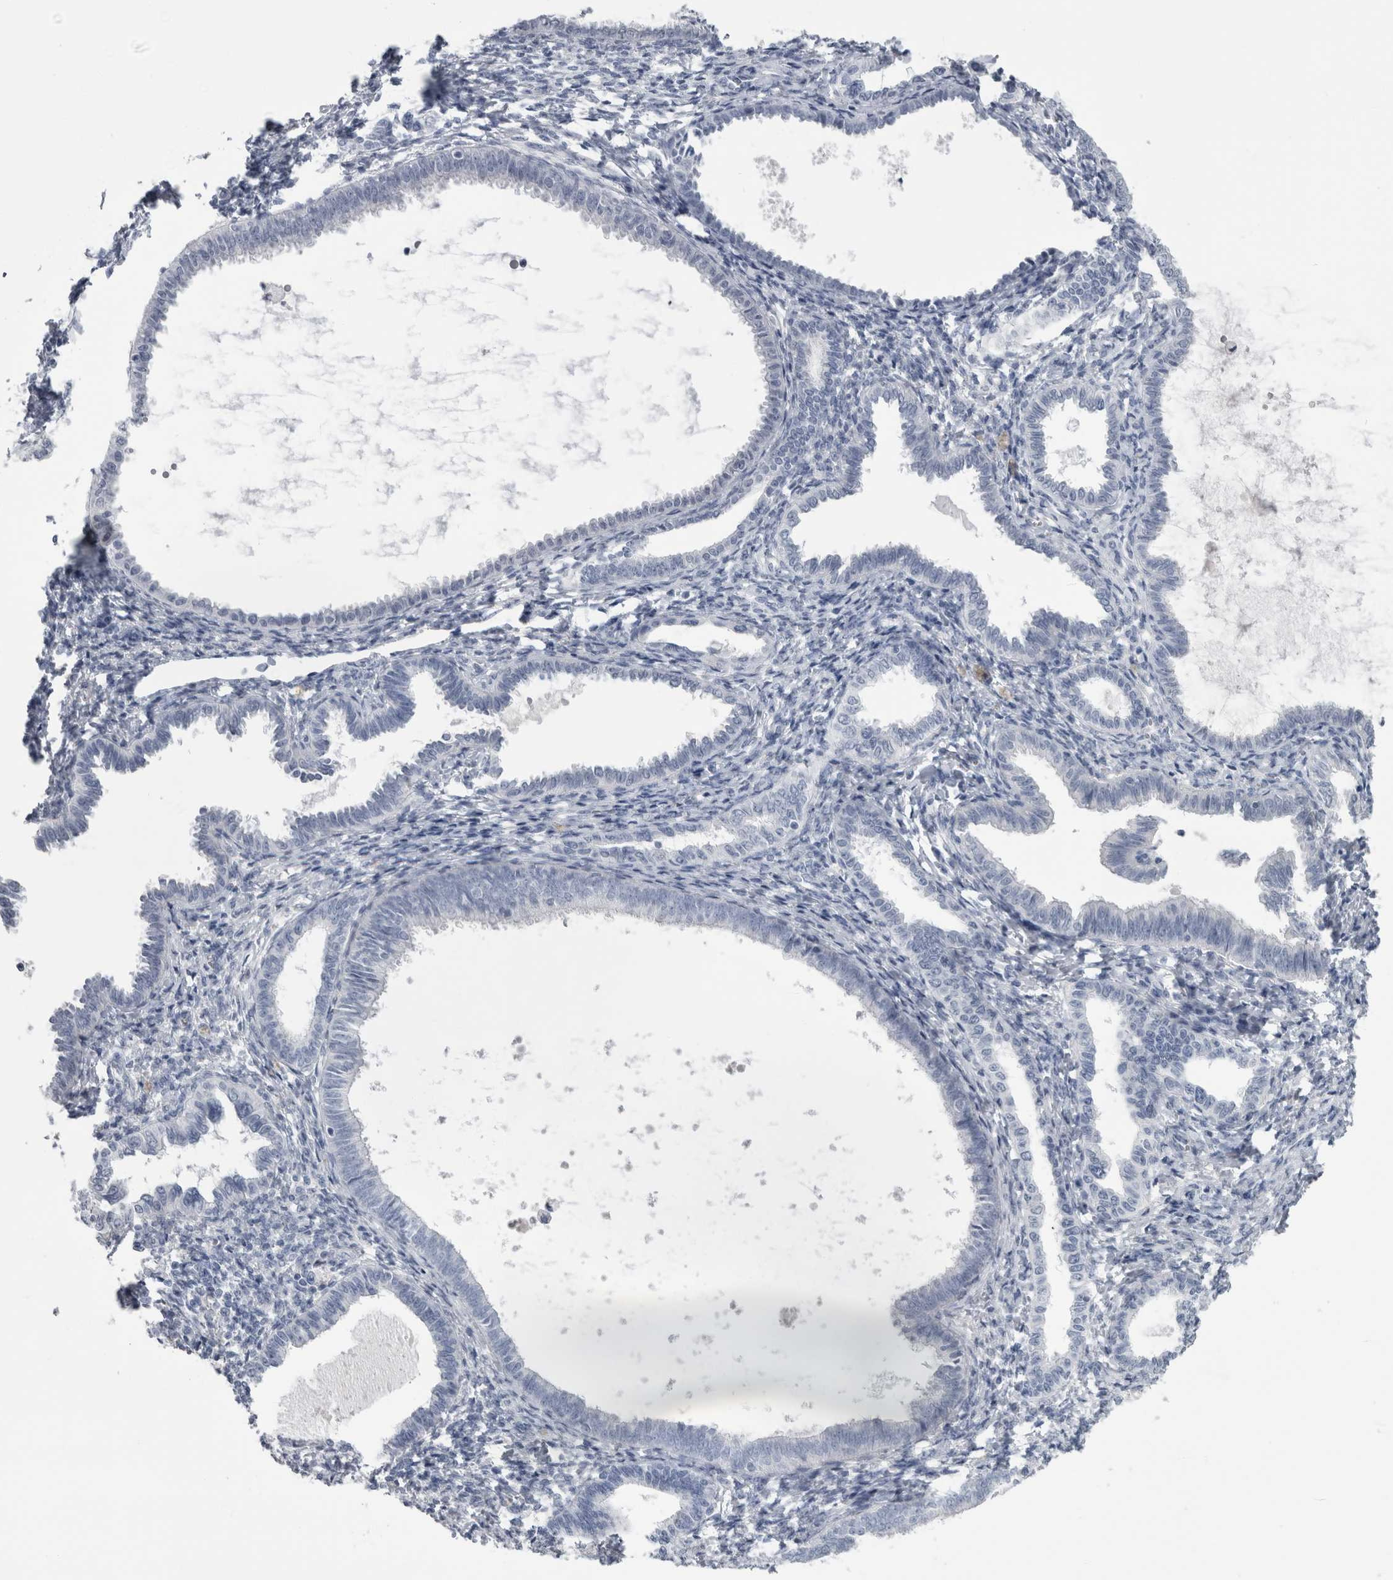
{"staining": {"intensity": "negative", "quantity": "none", "location": "none"}, "tissue": "endometrium", "cell_type": "Cells in endometrial stroma", "image_type": "normal", "snomed": [{"axis": "morphology", "description": "Normal tissue, NOS"}, {"axis": "topography", "description": "Endometrium"}], "caption": "Photomicrograph shows no significant protein expression in cells in endometrial stroma of normal endometrium. Brightfield microscopy of IHC stained with DAB (brown) and hematoxylin (blue), captured at high magnification.", "gene": "MSMB", "patient": {"sex": "female", "age": 77}}